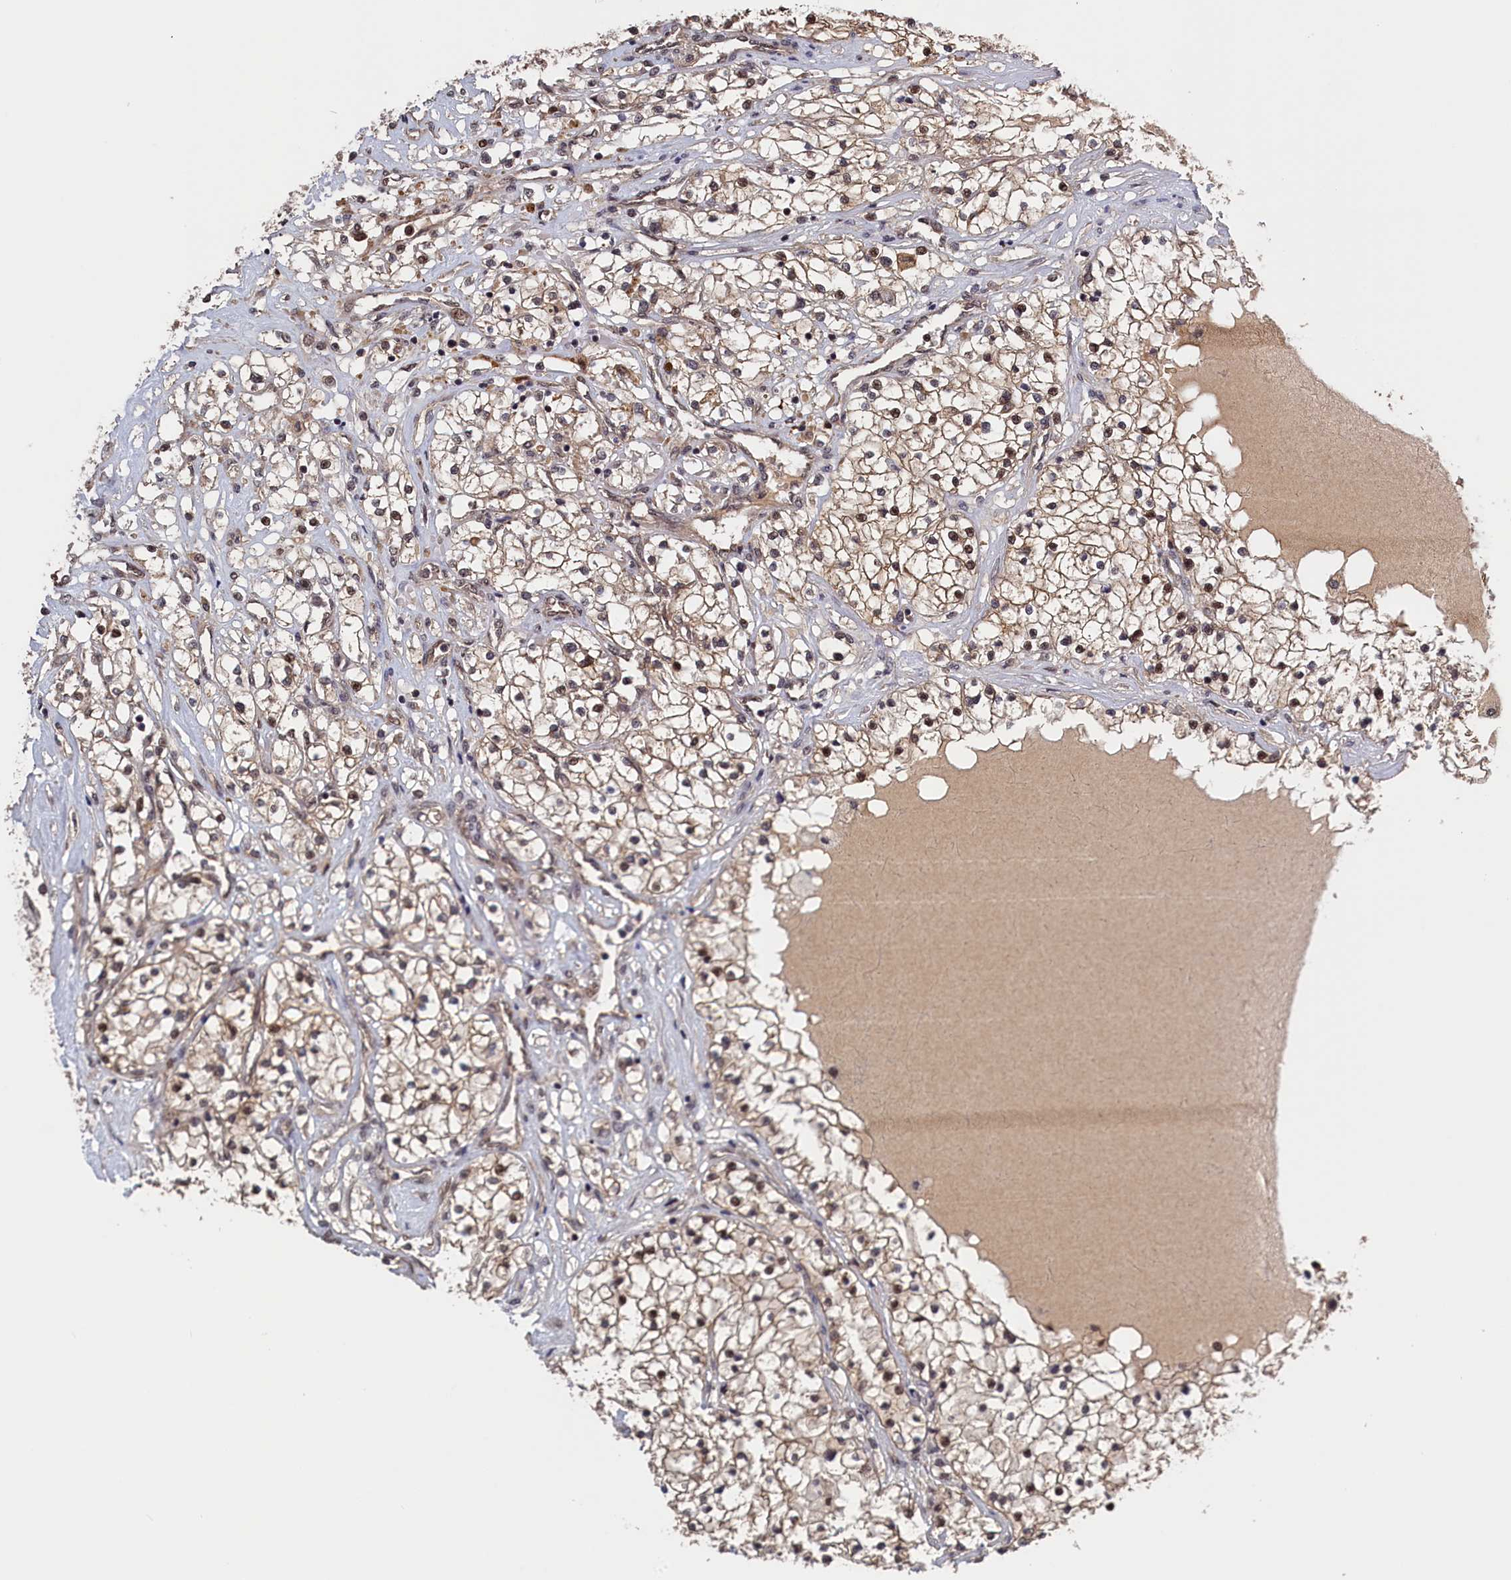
{"staining": {"intensity": "weak", "quantity": "25%-75%", "location": "cytoplasmic/membranous,nuclear"}, "tissue": "renal cancer", "cell_type": "Tumor cells", "image_type": "cancer", "snomed": [{"axis": "morphology", "description": "Adenocarcinoma, NOS"}, {"axis": "topography", "description": "Kidney"}], "caption": "The histopathology image exhibits staining of adenocarcinoma (renal), revealing weak cytoplasmic/membranous and nuclear protein staining (brown color) within tumor cells.", "gene": "PLP2", "patient": {"sex": "male", "age": 68}}